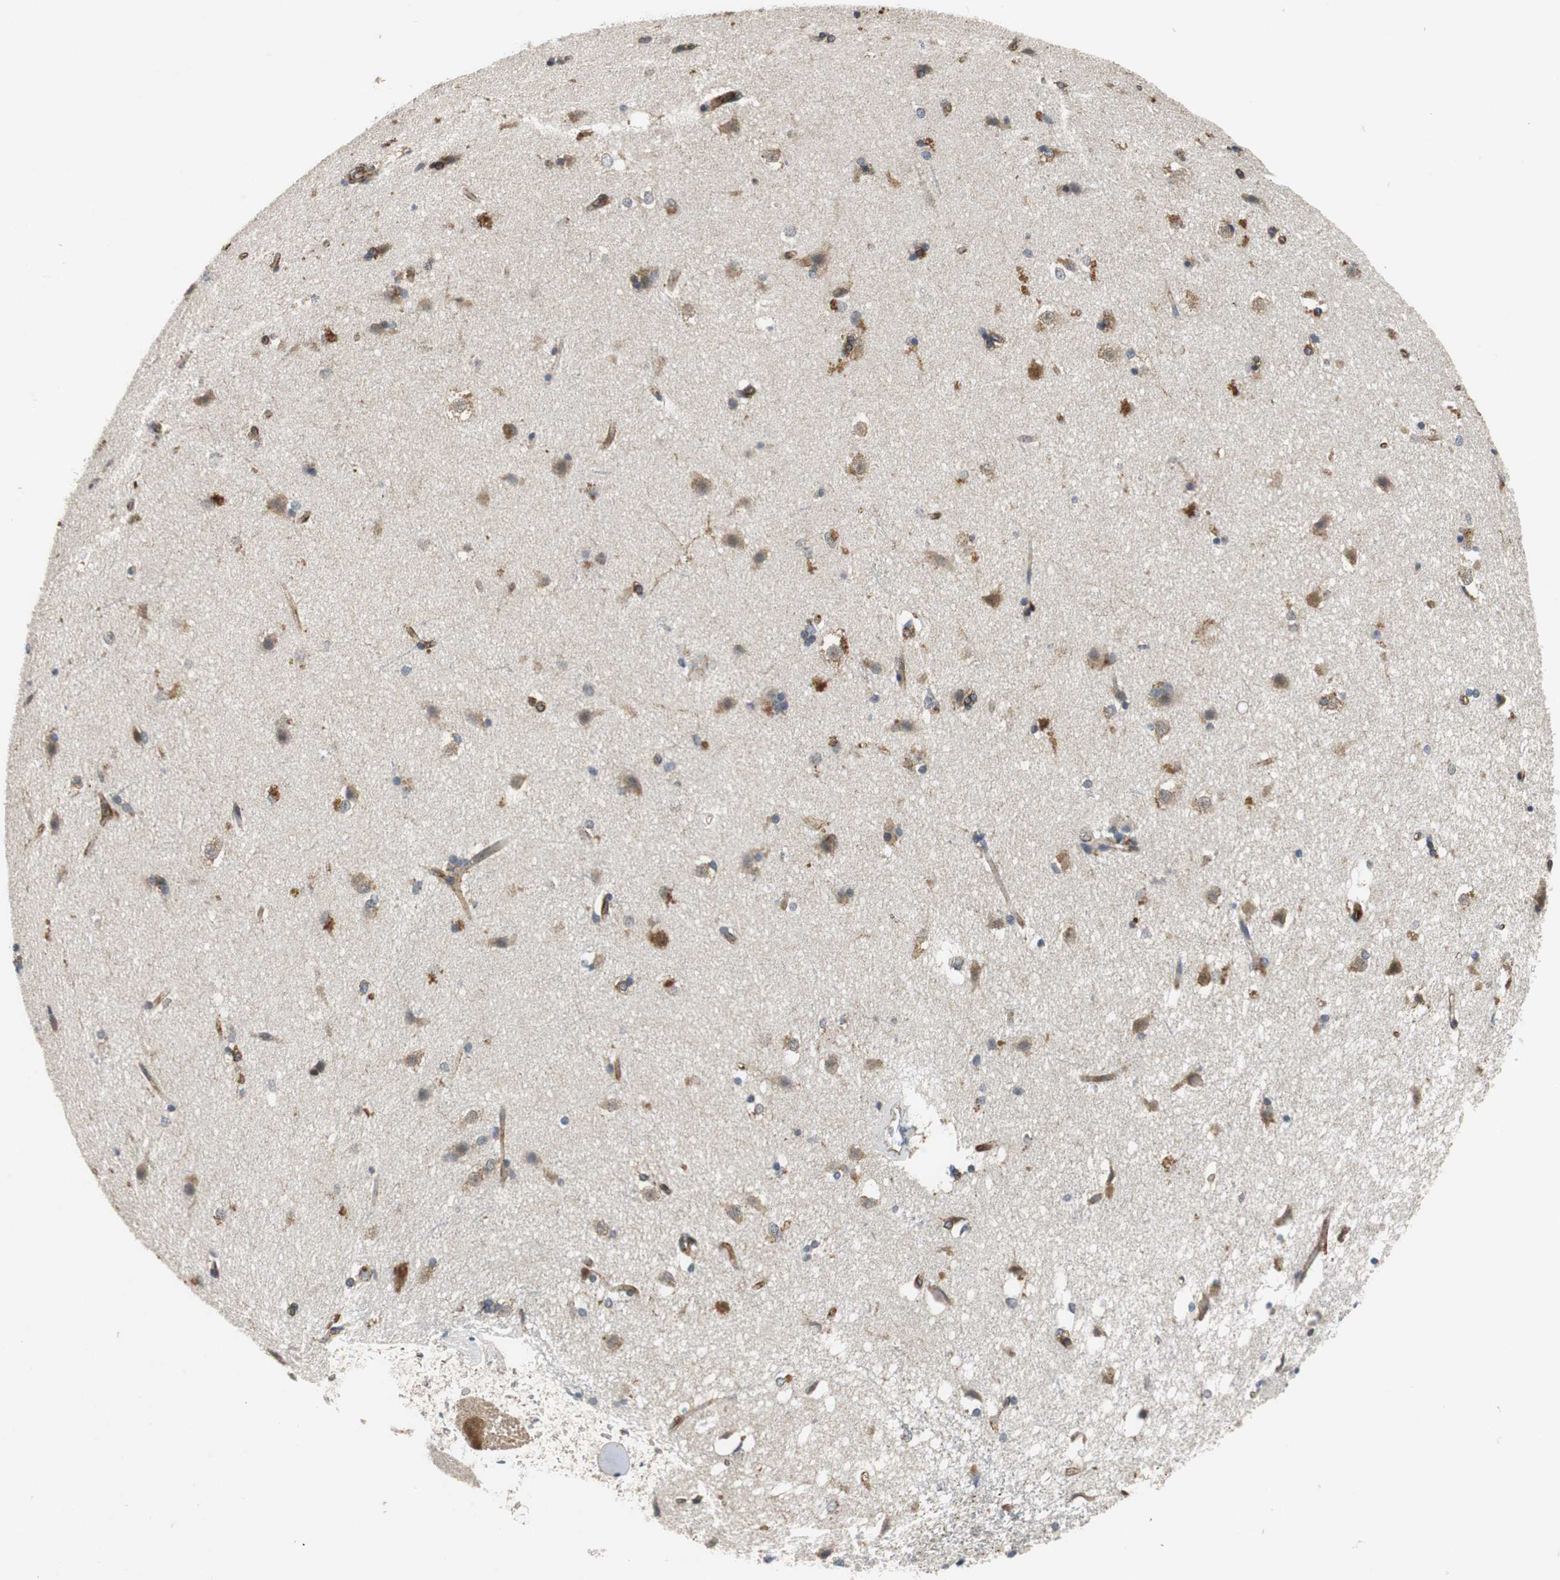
{"staining": {"intensity": "moderate", "quantity": ">75%", "location": "cytoplasmic/membranous"}, "tissue": "caudate", "cell_type": "Glial cells", "image_type": "normal", "snomed": [{"axis": "morphology", "description": "Normal tissue, NOS"}, {"axis": "topography", "description": "Lateral ventricle wall"}], "caption": "Immunohistochemical staining of benign caudate exhibits >75% levels of moderate cytoplasmic/membranous protein expression in approximately >75% of glial cells.", "gene": "ISCU", "patient": {"sex": "female", "age": 19}}